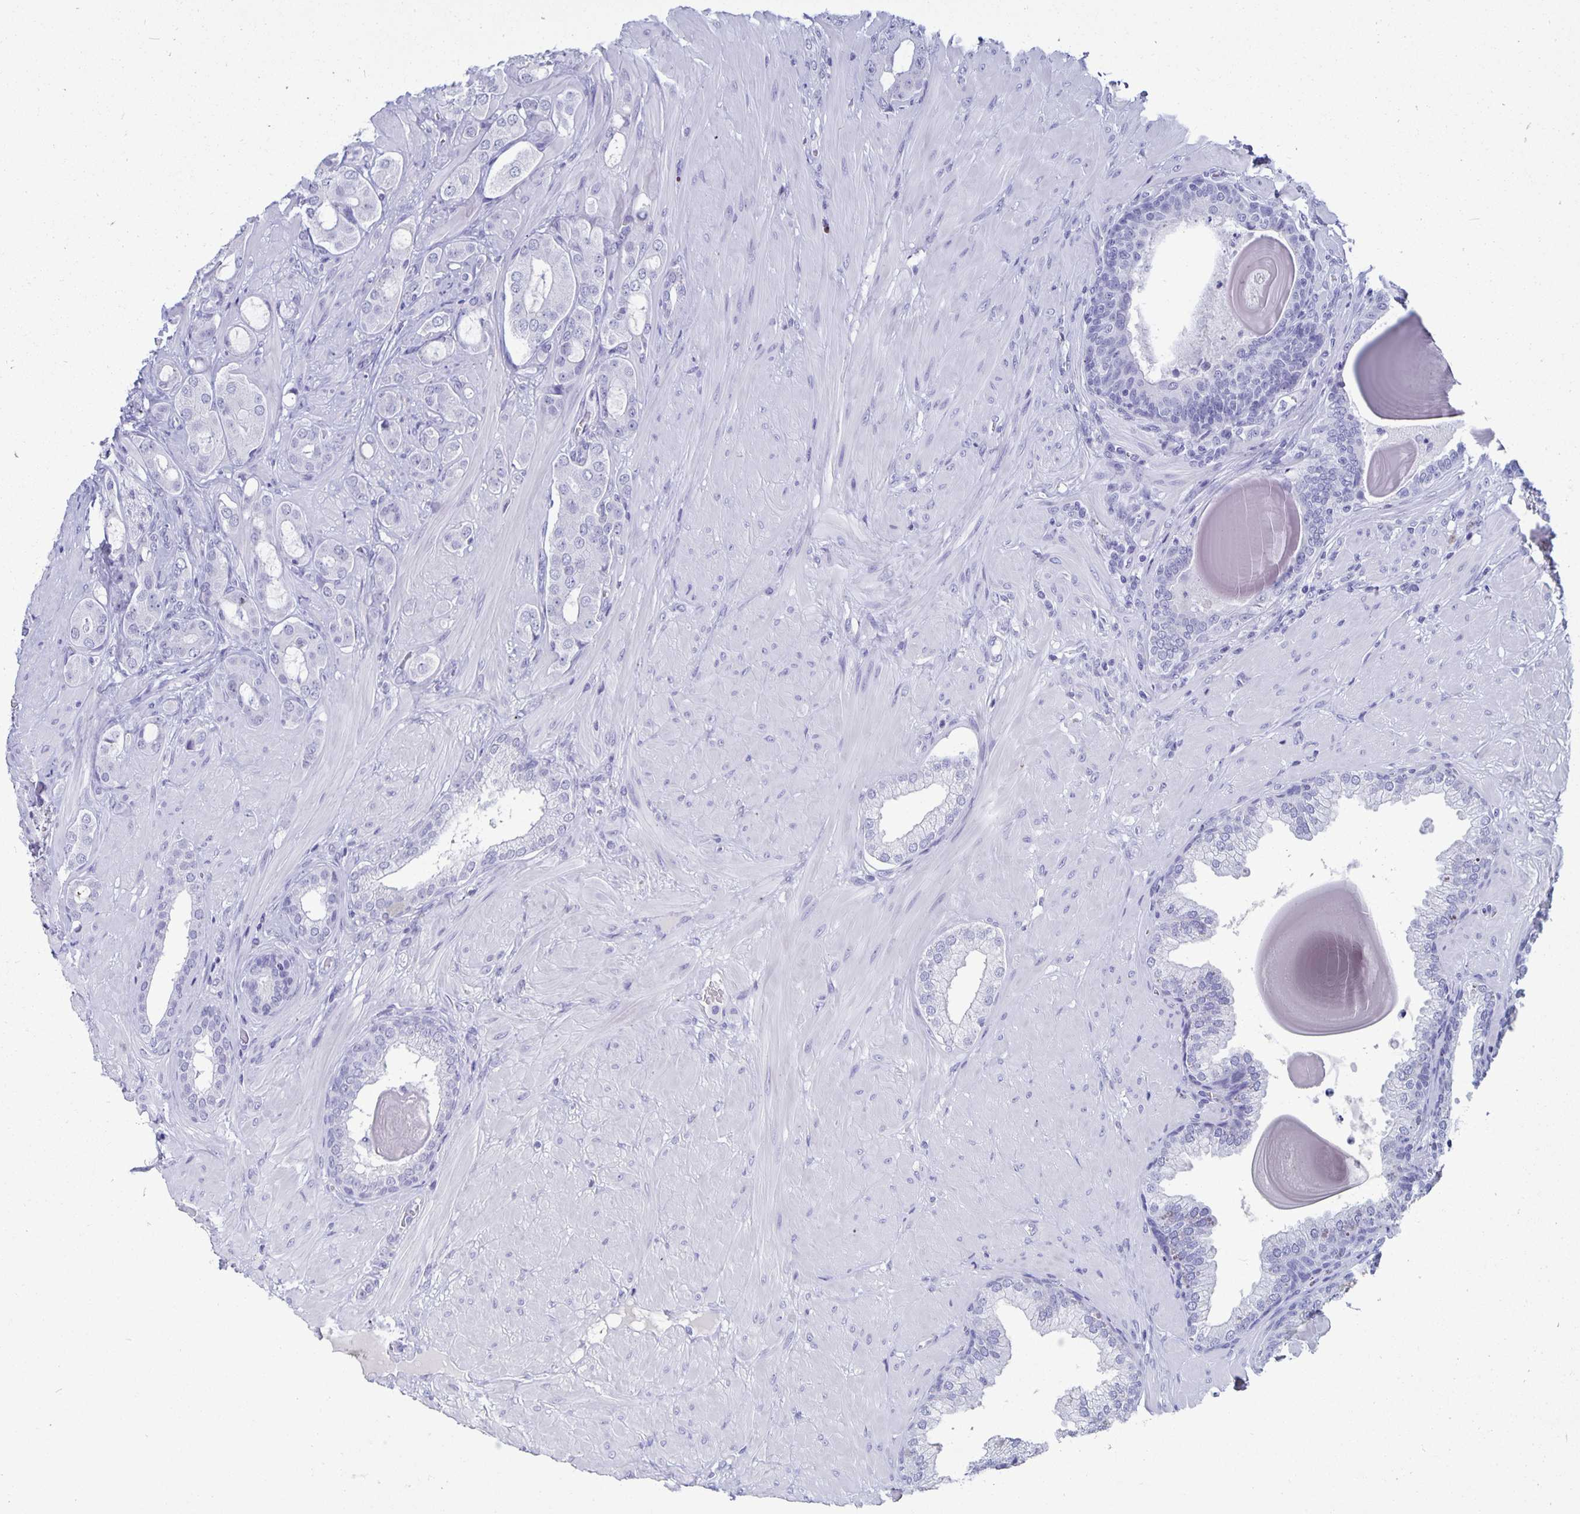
{"staining": {"intensity": "negative", "quantity": "none", "location": "none"}, "tissue": "prostate cancer", "cell_type": "Tumor cells", "image_type": "cancer", "snomed": [{"axis": "morphology", "description": "Adenocarcinoma, Low grade"}, {"axis": "topography", "description": "Prostate"}], "caption": "Prostate cancer (low-grade adenocarcinoma) was stained to show a protein in brown. There is no significant expression in tumor cells.", "gene": "BPIFA3", "patient": {"sex": "male", "age": 57}}